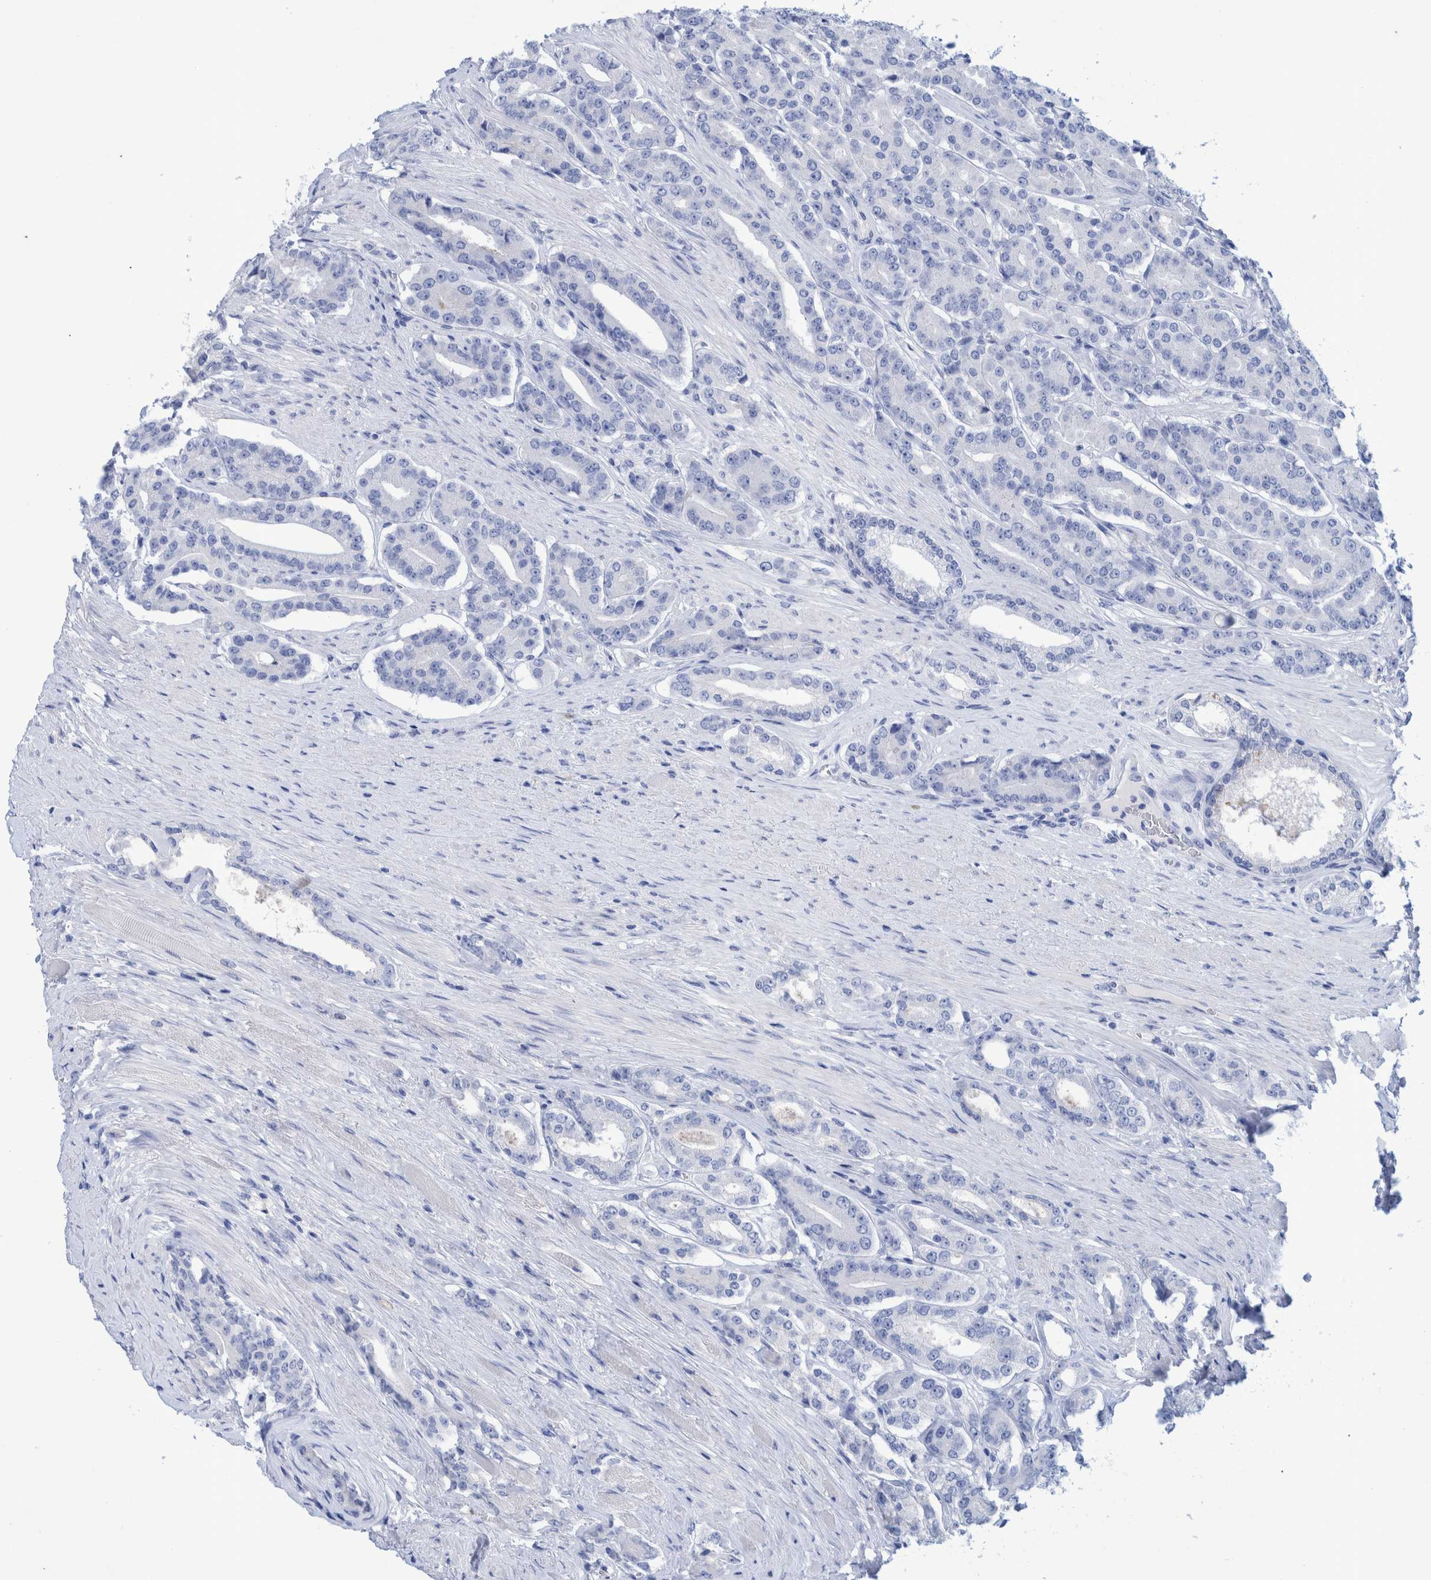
{"staining": {"intensity": "negative", "quantity": "none", "location": "none"}, "tissue": "prostate cancer", "cell_type": "Tumor cells", "image_type": "cancer", "snomed": [{"axis": "morphology", "description": "Adenocarcinoma, High grade"}, {"axis": "topography", "description": "Prostate"}], "caption": "The immunohistochemistry photomicrograph has no significant expression in tumor cells of prostate cancer tissue.", "gene": "PERP", "patient": {"sex": "male", "age": 71}}